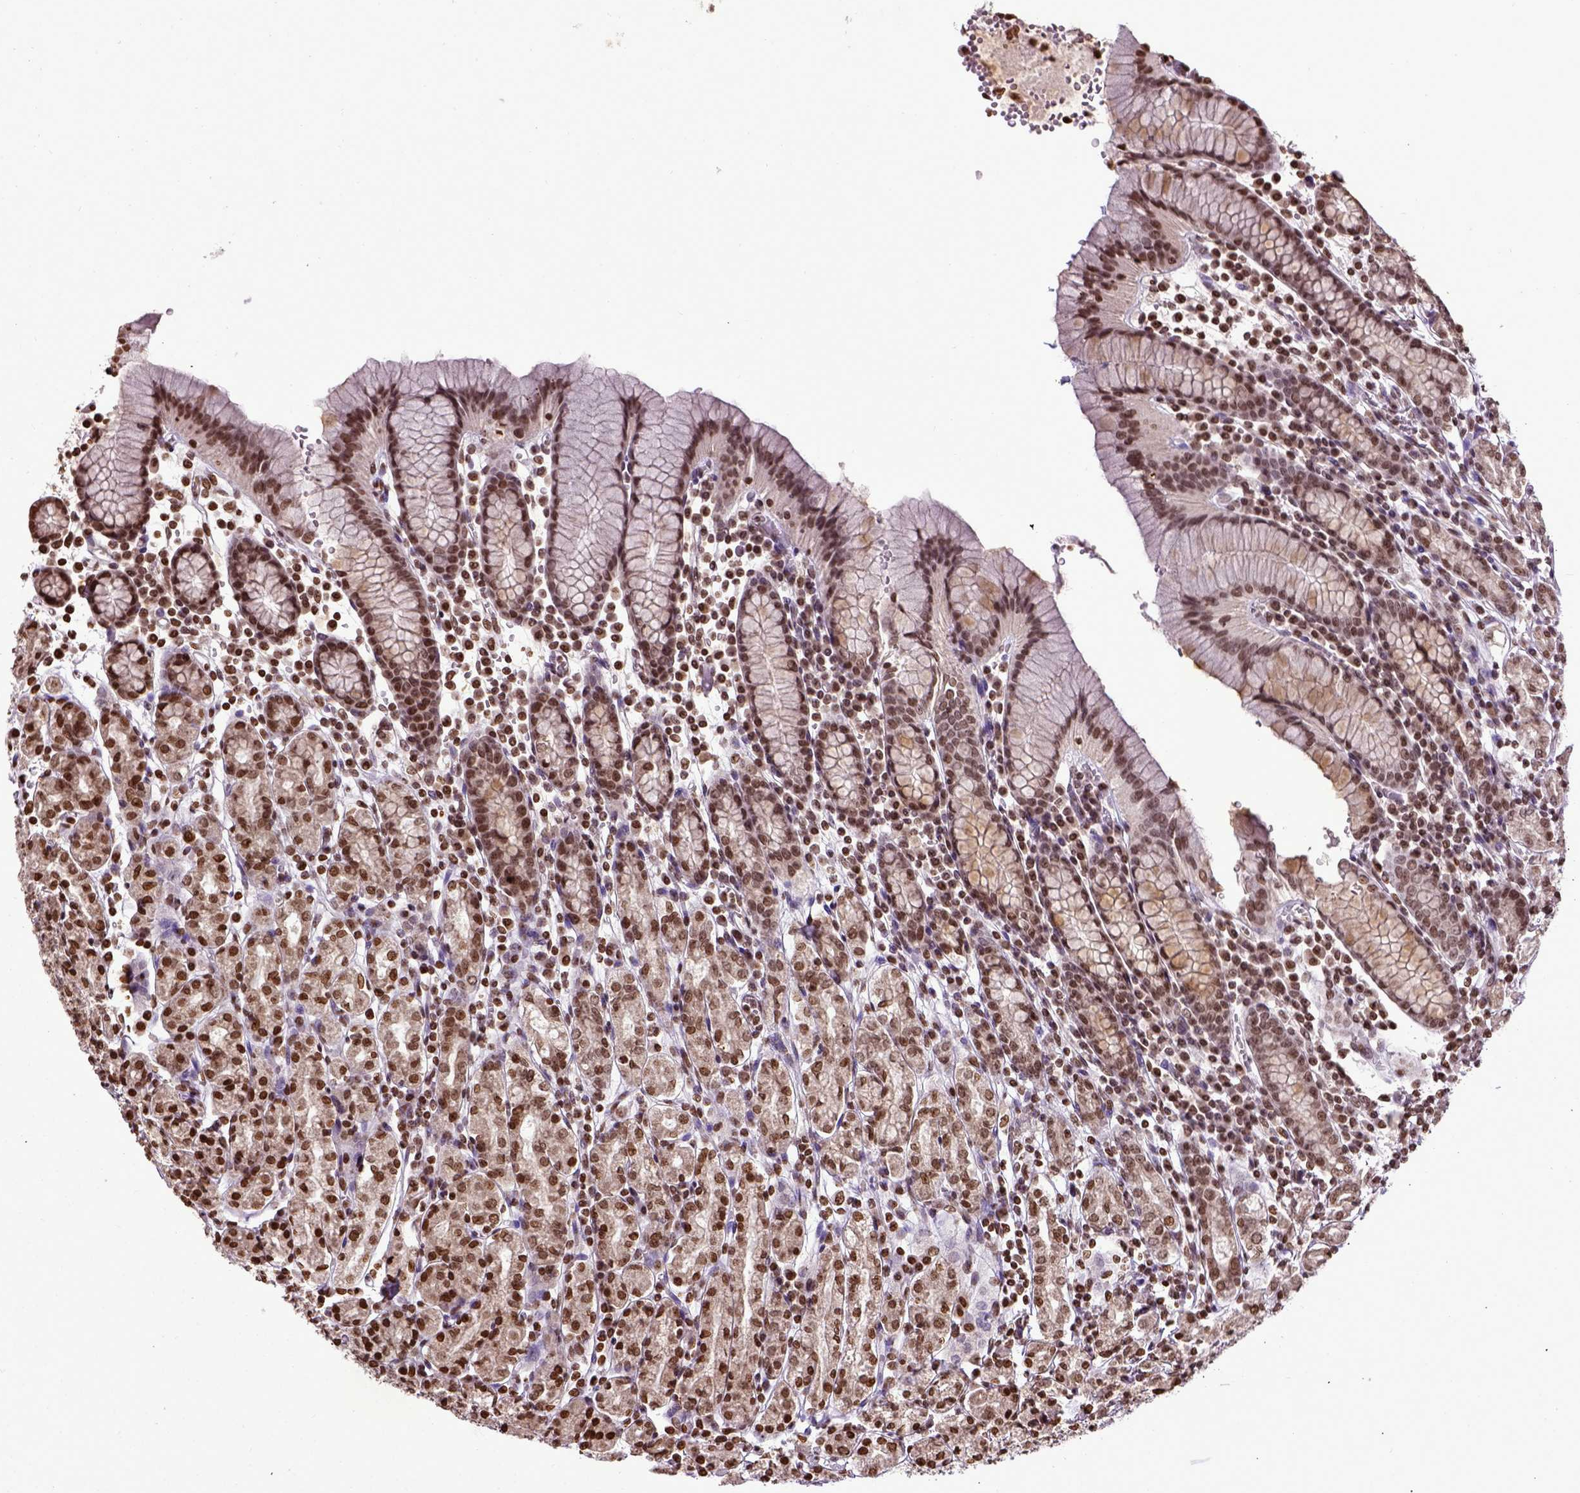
{"staining": {"intensity": "moderate", "quantity": ">75%", "location": "nuclear"}, "tissue": "stomach", "cell_type": "Glandular cells", "image_type": "normal", "snomed": [{"axis": "morphology", "description": "Normal tissue, NOS"}, {"axis": "topography", "description": "Stomach, upper"}, {"axis": "topography", "description": "Stomach"}], "caption": "Moderate nuclear expression for a protein is identified in about >75% of glandular cells of benign stomach using immunohistochemistry.", "gene": "ZNF75D", "patient": {"sex": "male", "age": 62}}